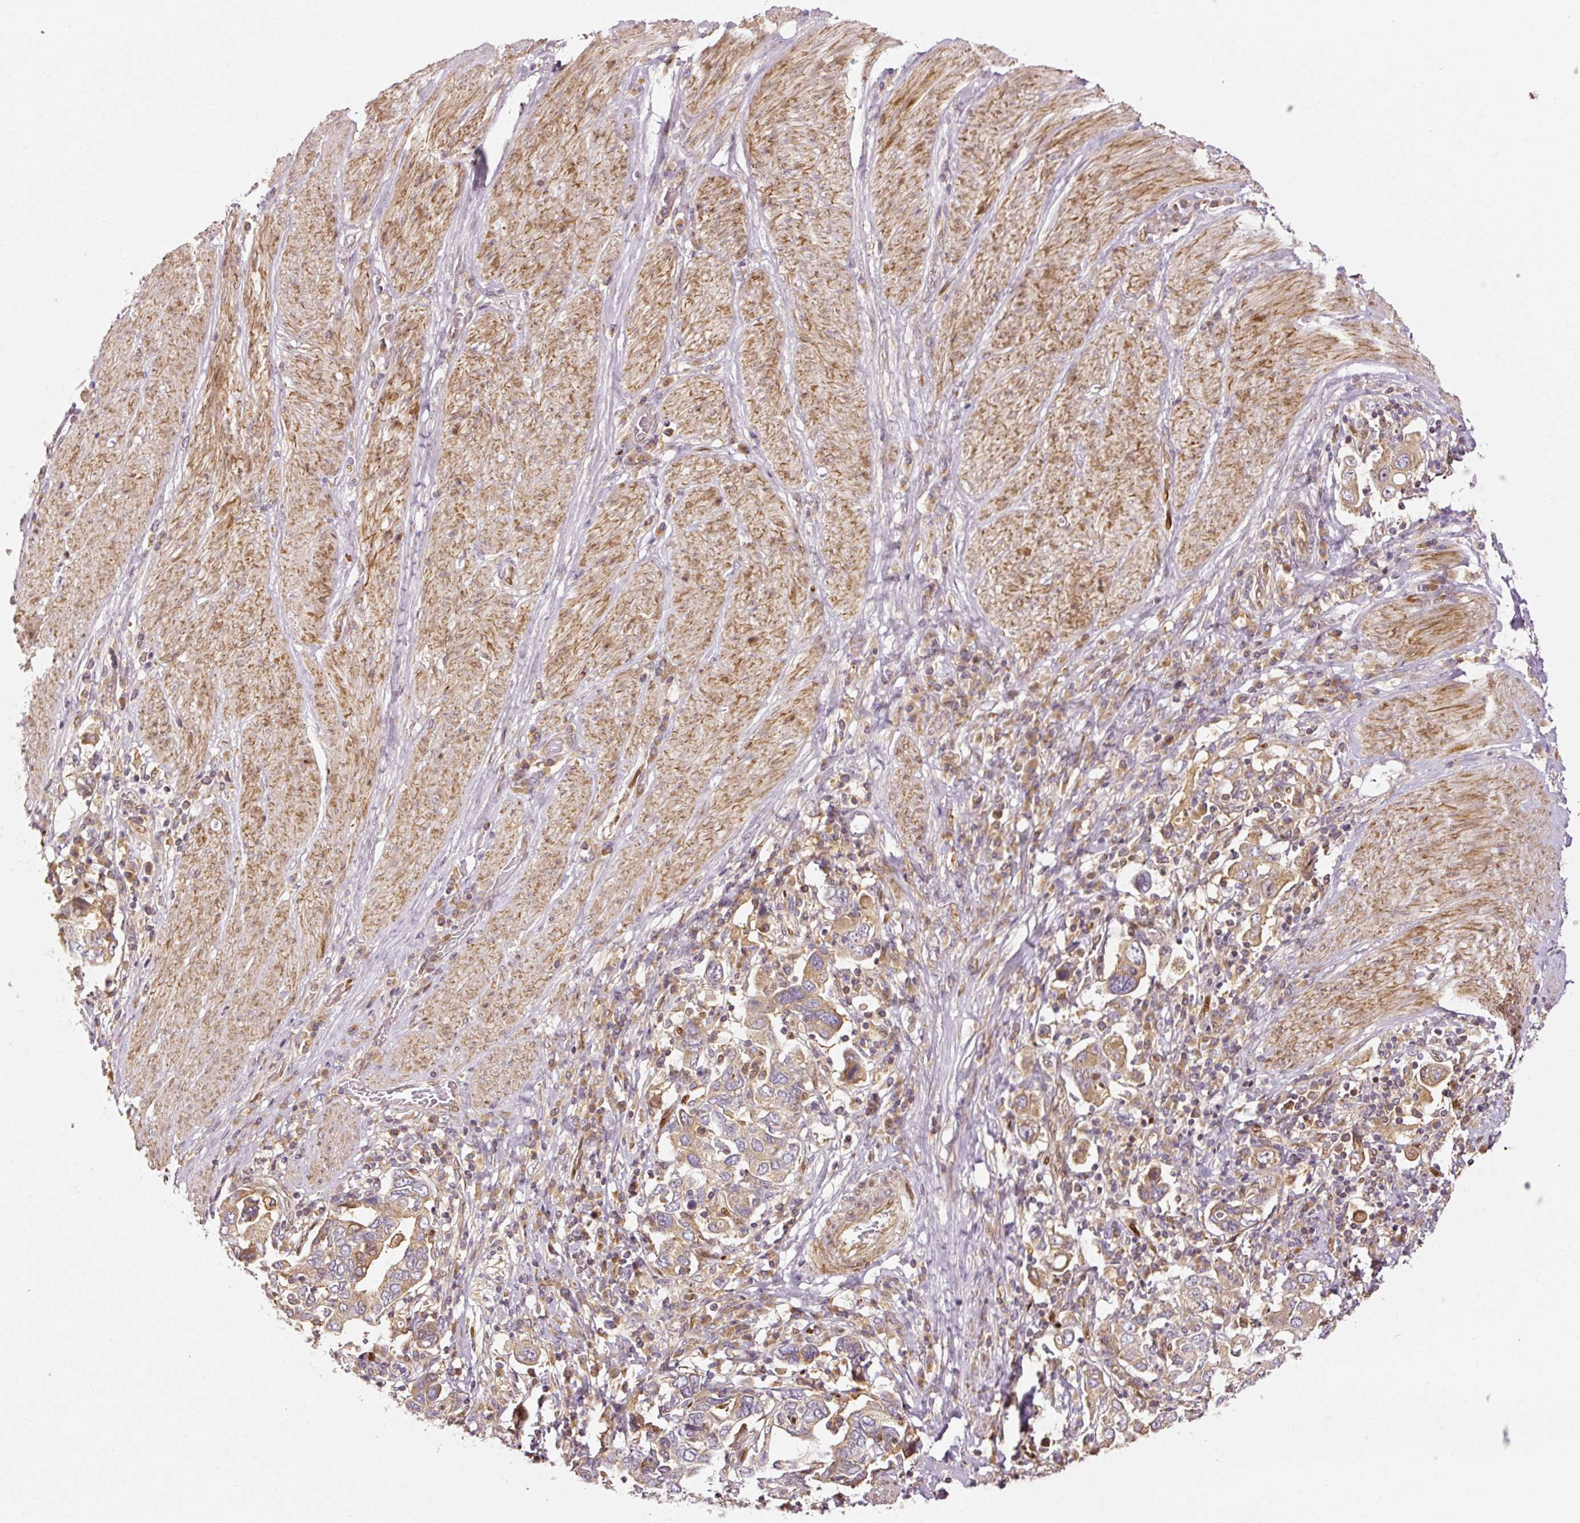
{"staining": {"intensity": "moderate", "quantity": ">75%", "location": "cytoplasmic/membranous"}, "tissue": "stomach cancer", "cell_type": "Tumor cells", "image_type": "cancer", "snomed": [{"axis": "morphology", "description": "Adenocarcinoma, NOS"}, {"axis": "topography", "description": "Stomach, upper"}, {"axis": "topography", "description": "Stomach"}], "caption": "Tumor cells demonstrate moderate cytoplasmic/membranous expression in about >75% of cells in stomach cancer (adenocarcinoma).", "gene": "NAPA", "patient": {"sex": "male", "age": 62}}